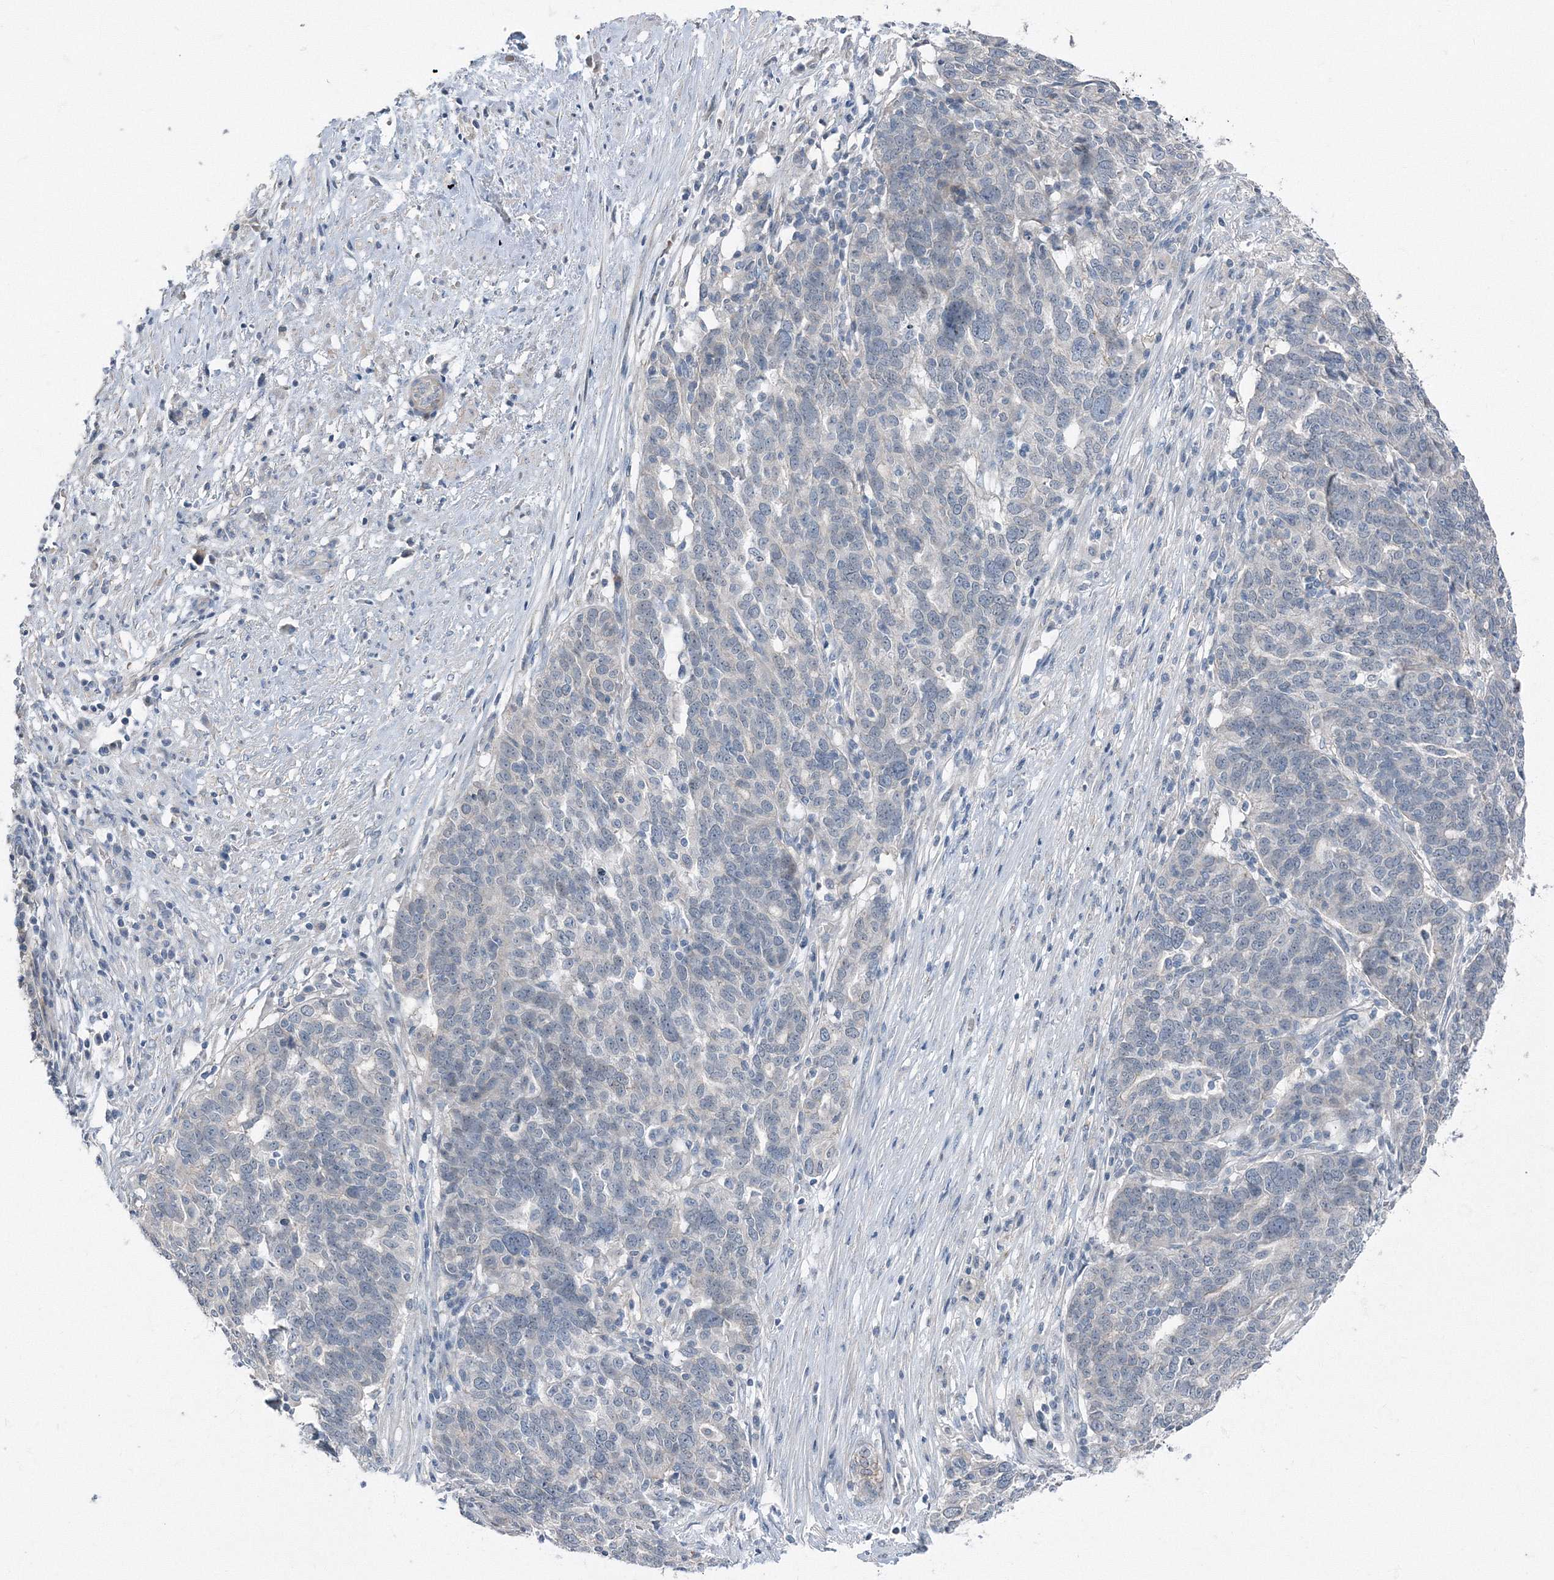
{"staining": {"intensity": "negative", "quantity": "none", "location": "none"}, "tissue": "ovarian cancer", "cell_type": "Tumor cells", "image_type": "cancer", "snomed": [{"axis": "morphology", "description": "Cystadenocarcinoma, serous, NOS"}, {"axis": "topography", "description": "Ovary"}], "caption": "Tumor cells show no significant positivity in serous cystadenocarcinoma (ovarian). Brightfield microscopy of immunohistochemistry (IHC) stained with DAB (brown) and hematoxylin (blue), captured at high magnification.", "gene": "AASDH", "patient": {"sex": "female", "age": 59}}